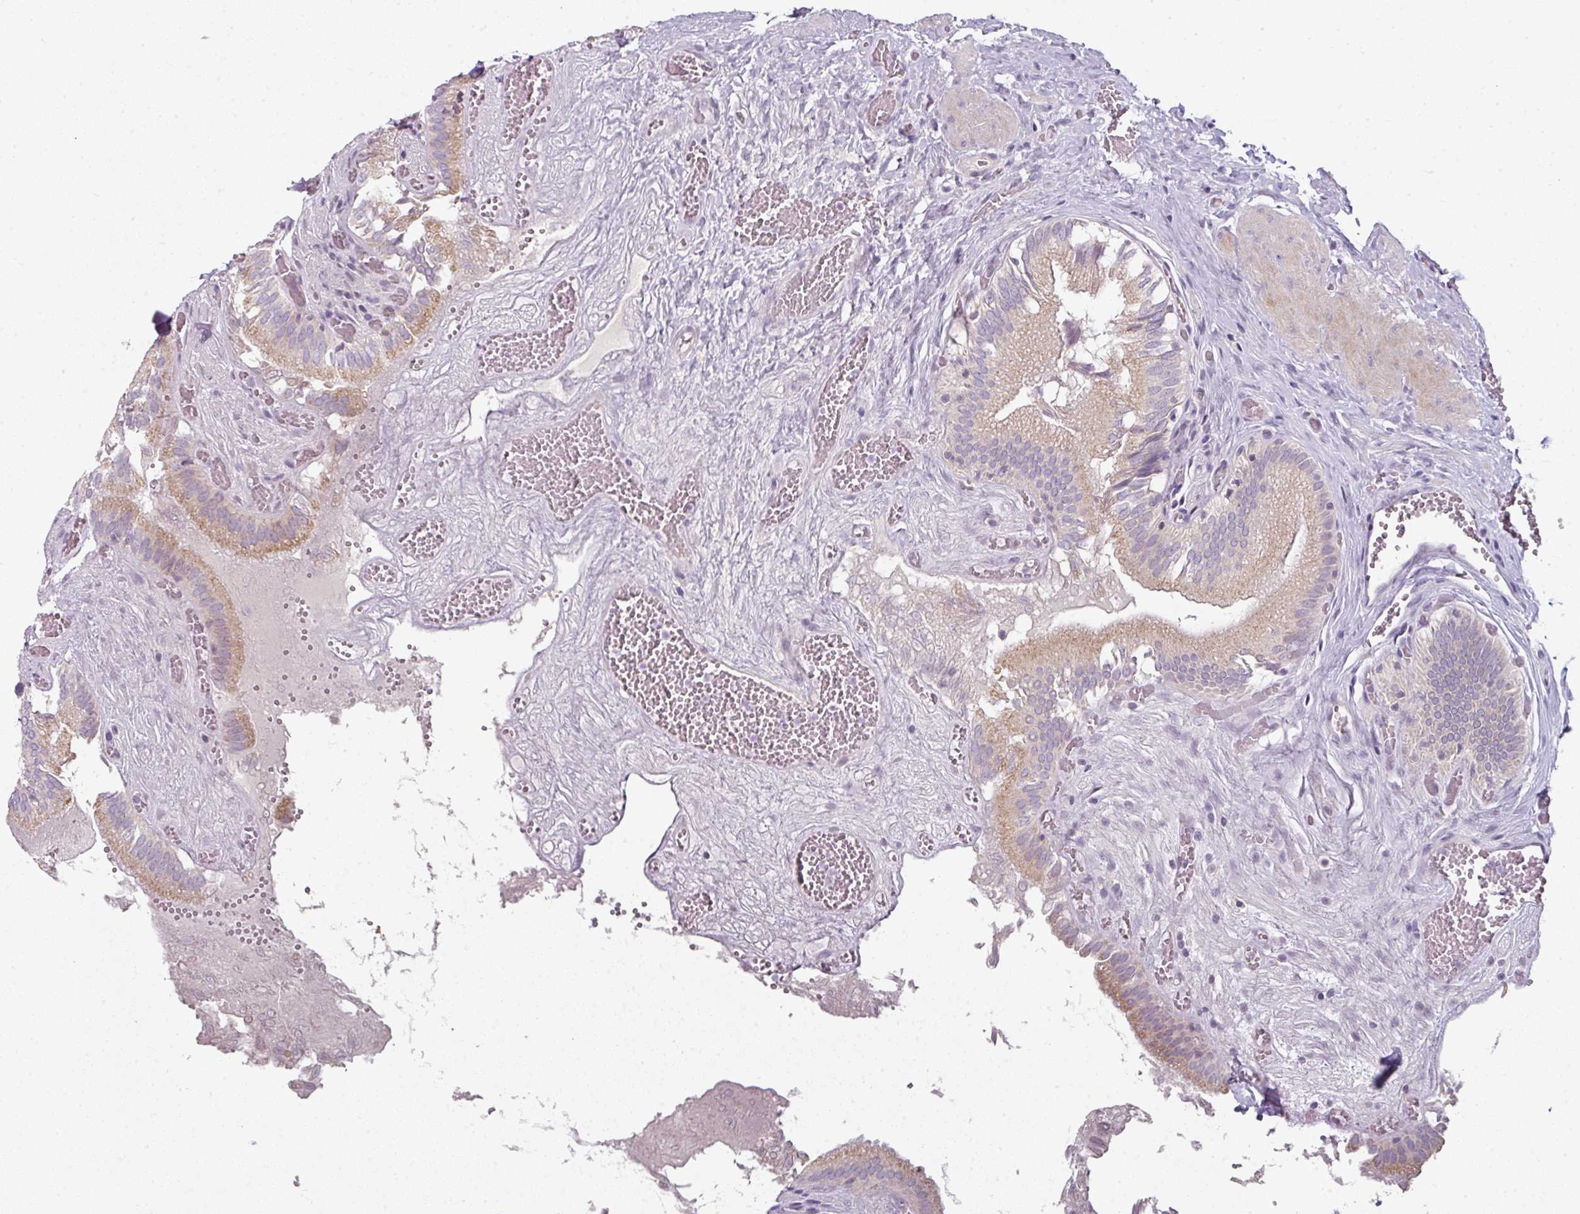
{"staining": {"intensity": "moderate", "quantity": ">75%", "location": "cytoplasmic/membranous"}, "tissue": "gallbladder", "cell_type": "Glandular cells", "image_type": "normal", "snomed": [{"axis": "morphology", "description": "Normal tissue, NOS"}, {"axis": "topography", "description": "Gallbladder"}, {"axis": "topography", "description": "Peripheral nerve tissue"}], "caption": "Protein expression analysis of normal human gallbladder reveals moderate cytoplasmic/membranous positivity in approximately >75% of glandular cells. Using DAB (brown) and hematoxylin (blue) stains, captured at high magnification using brightfield microscopy.", "gene": "FHAD1", "patient": {"sex": "male", "age": 17}}